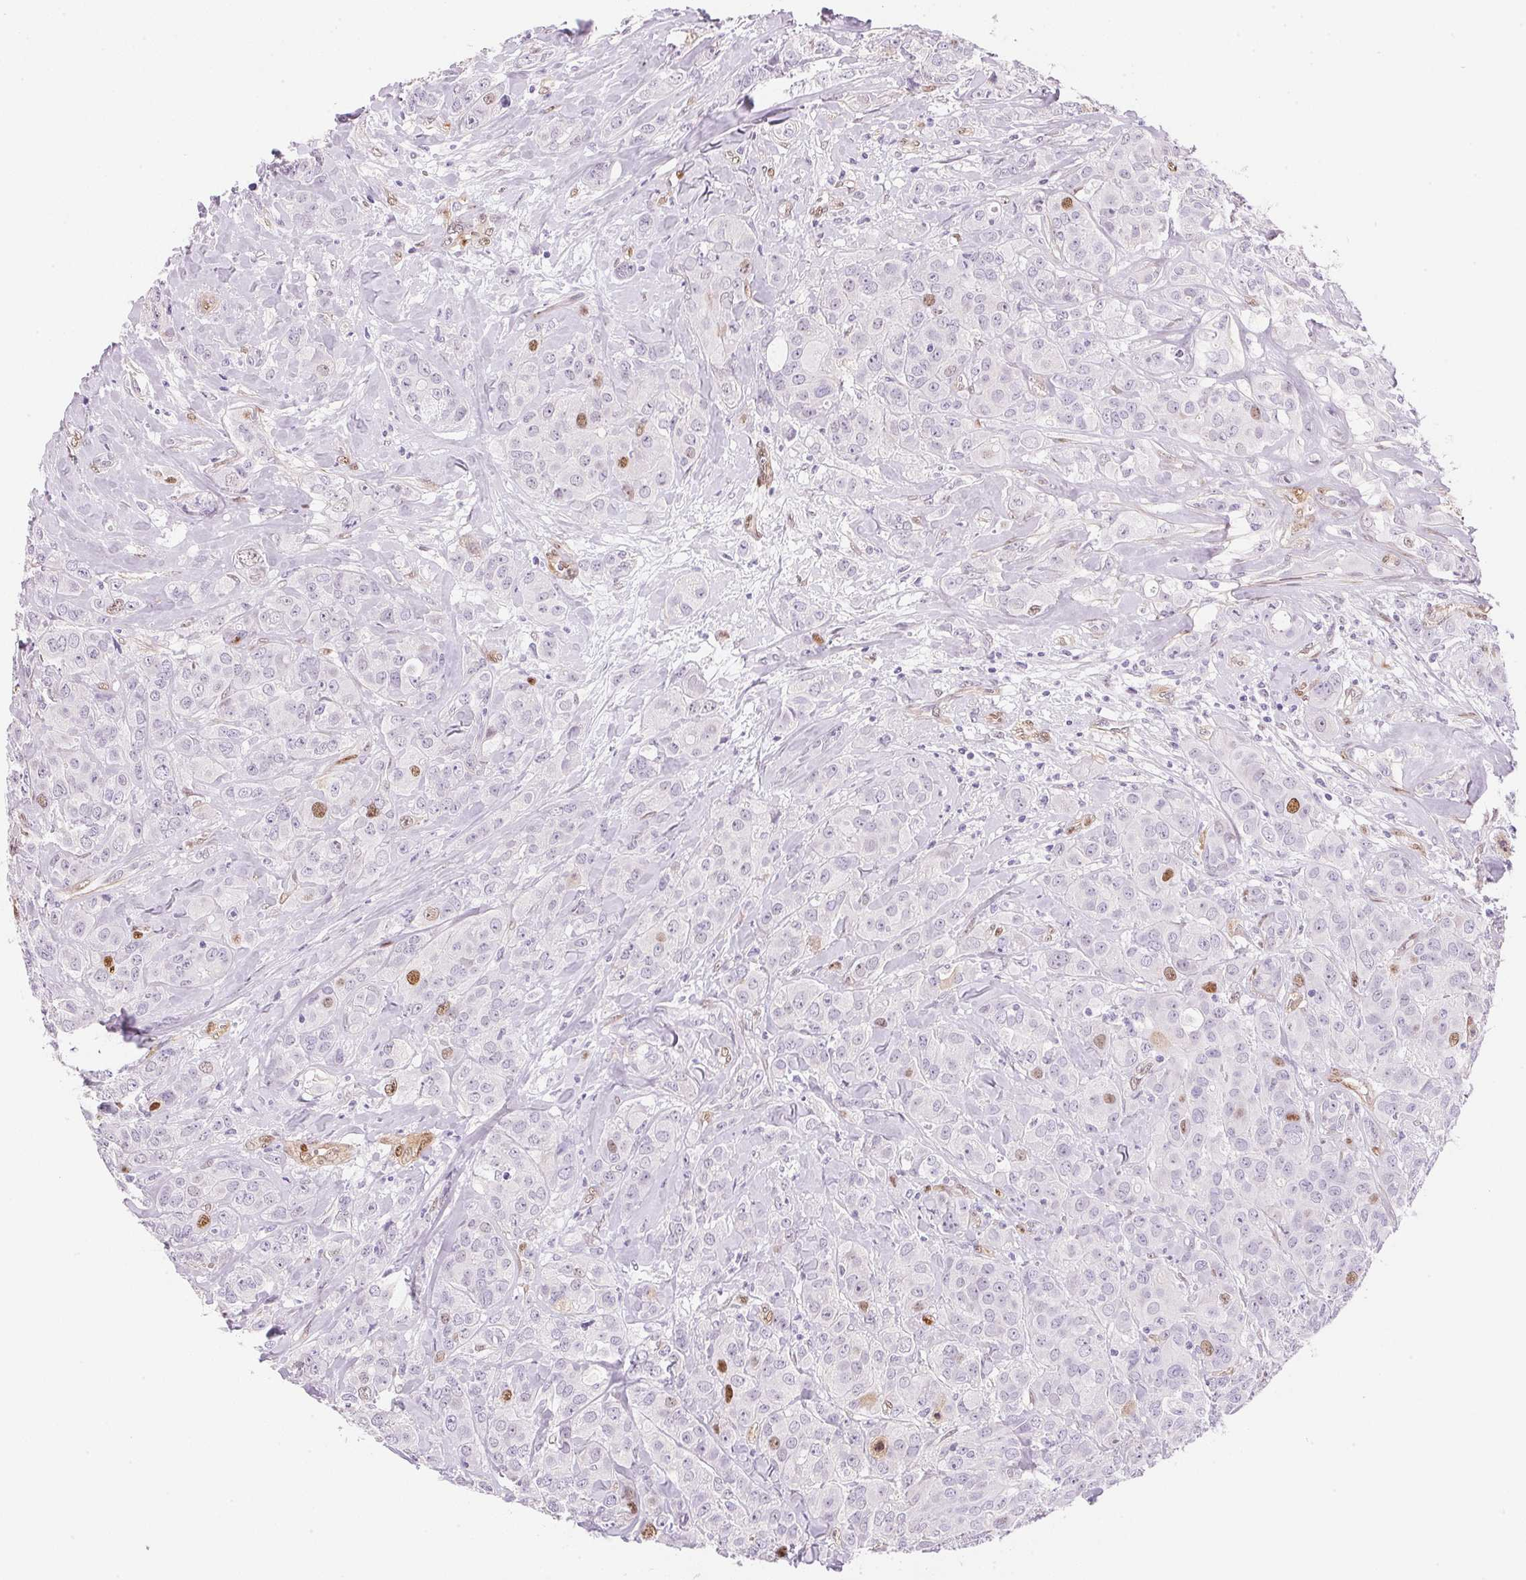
{"staining": {"intensity": "strong", "quantity": "<25%", "location": "nuclear"}, "tissue": "breast cancer", "cell_type": "Tumor cells", "image_type": "cancer", "snomed": [{"axis": "morphology", "description": "Normal tissue, NOS"}, {"axis": "morphology", "description": "Duct carcinoma"}, {"axis": "topography", "description": "Breast"}], "caption": "Brown immunohistochemical staining in human infiltrating ductal carcinoma (breast) reveals strong nuclear positivity in approximately <25% of tumor cells. The staining was performed using DAB, with brown indicating positive protein expression. Nuclei are stained blue with hematoxylin.", "gene": "SMTN", "patient": {"sex": "female", "age": 43}}